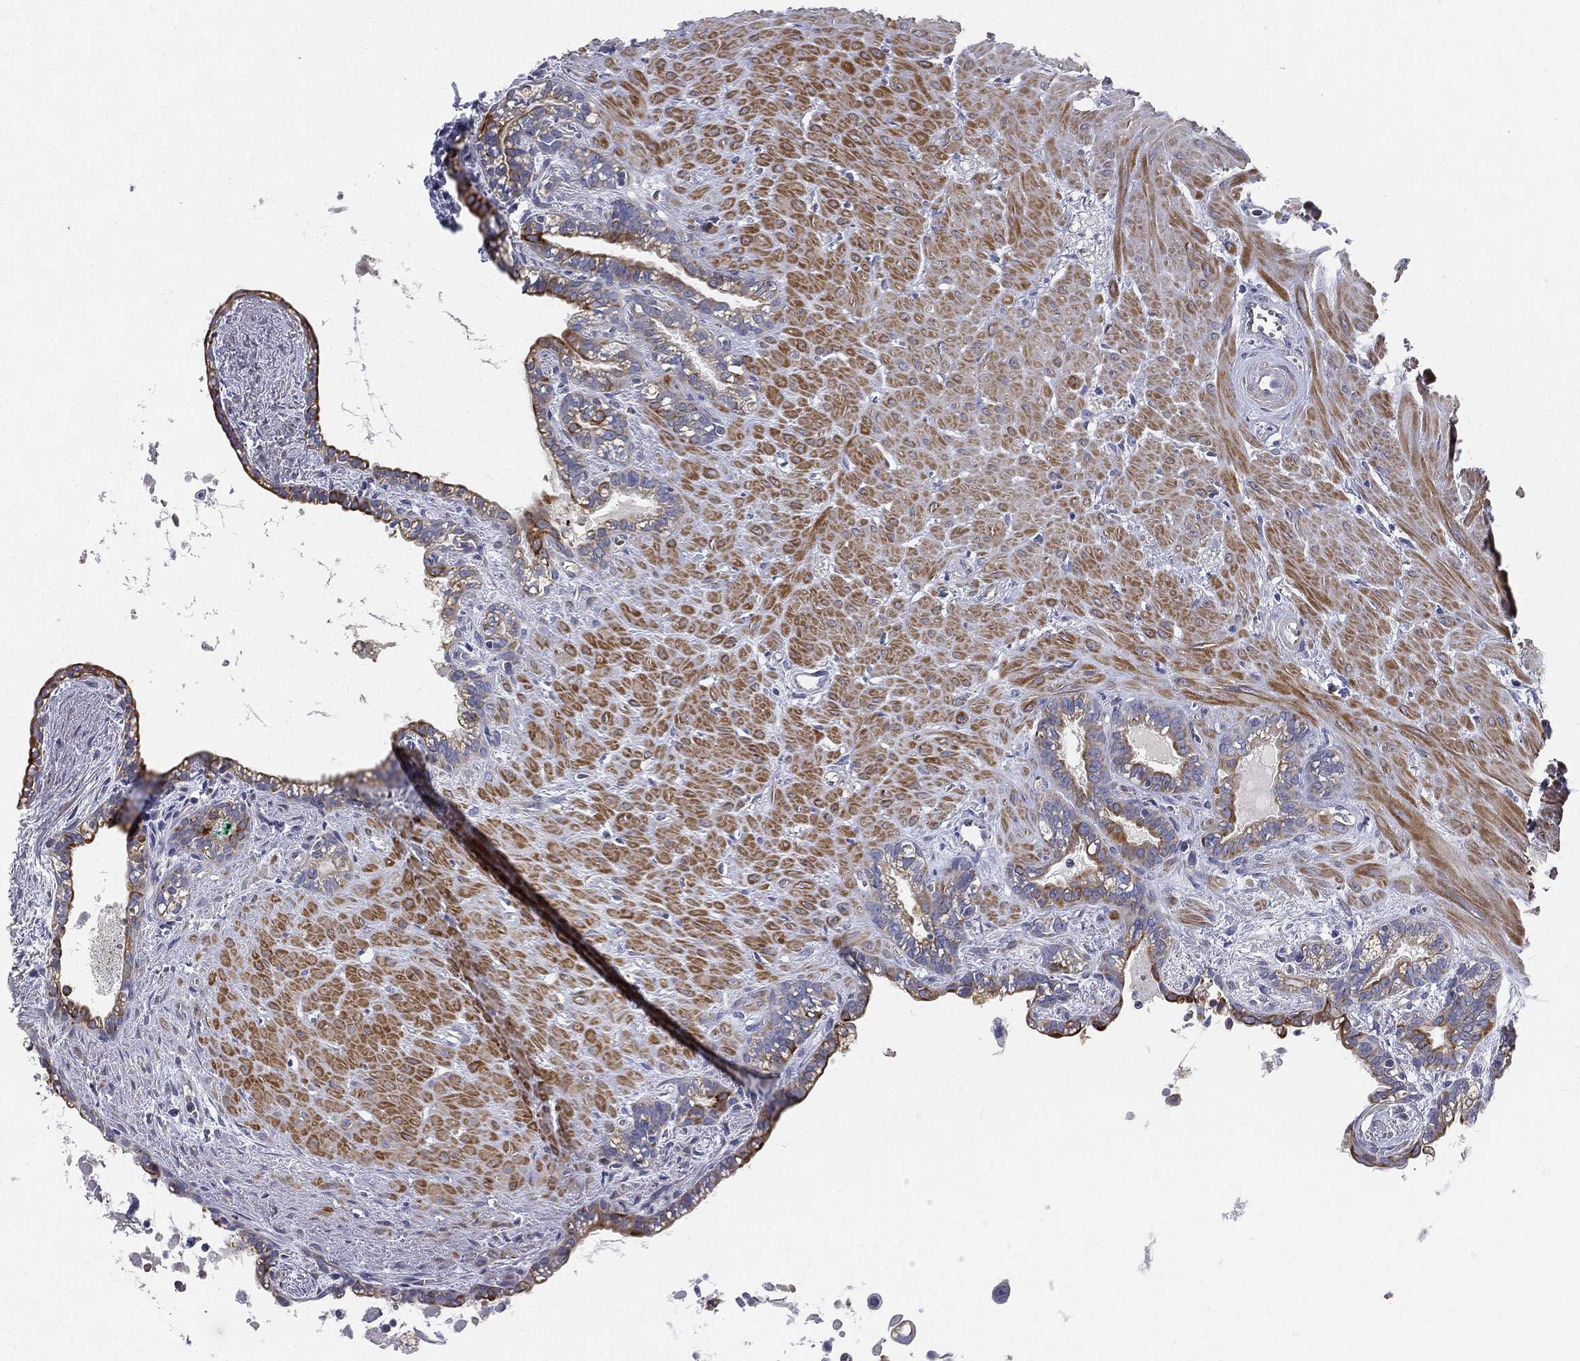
{"staining": {"intensity": "strong", "quantity": "<25%", "location": "cytoplasmic/membranous"}, "tissue": "seminal vesicle", "cell_type": "Glandular cells", "image_type": "normal", "snomed": [{"axis": "morphology", "description": "Normal tissue, NOS"}, {"axis": "morphology", "description": "Urothelial carcinoma, NOS"}, {"axis": "topography", "description": "Urinary bladder"}, {"axis": "topography", "description": "Seminal veicle"}], "caption": "Protein expression analysis of benign human seminal vesicle reveals strong cytoplasmic/membranous staining in approximately <25% of glandular cells. Immunohistochemistry stains the protein of interest in brown and the nuclei are stained blue.", "gene": "PWWP3A", "patient": {"sex": "male", "age": 76}}